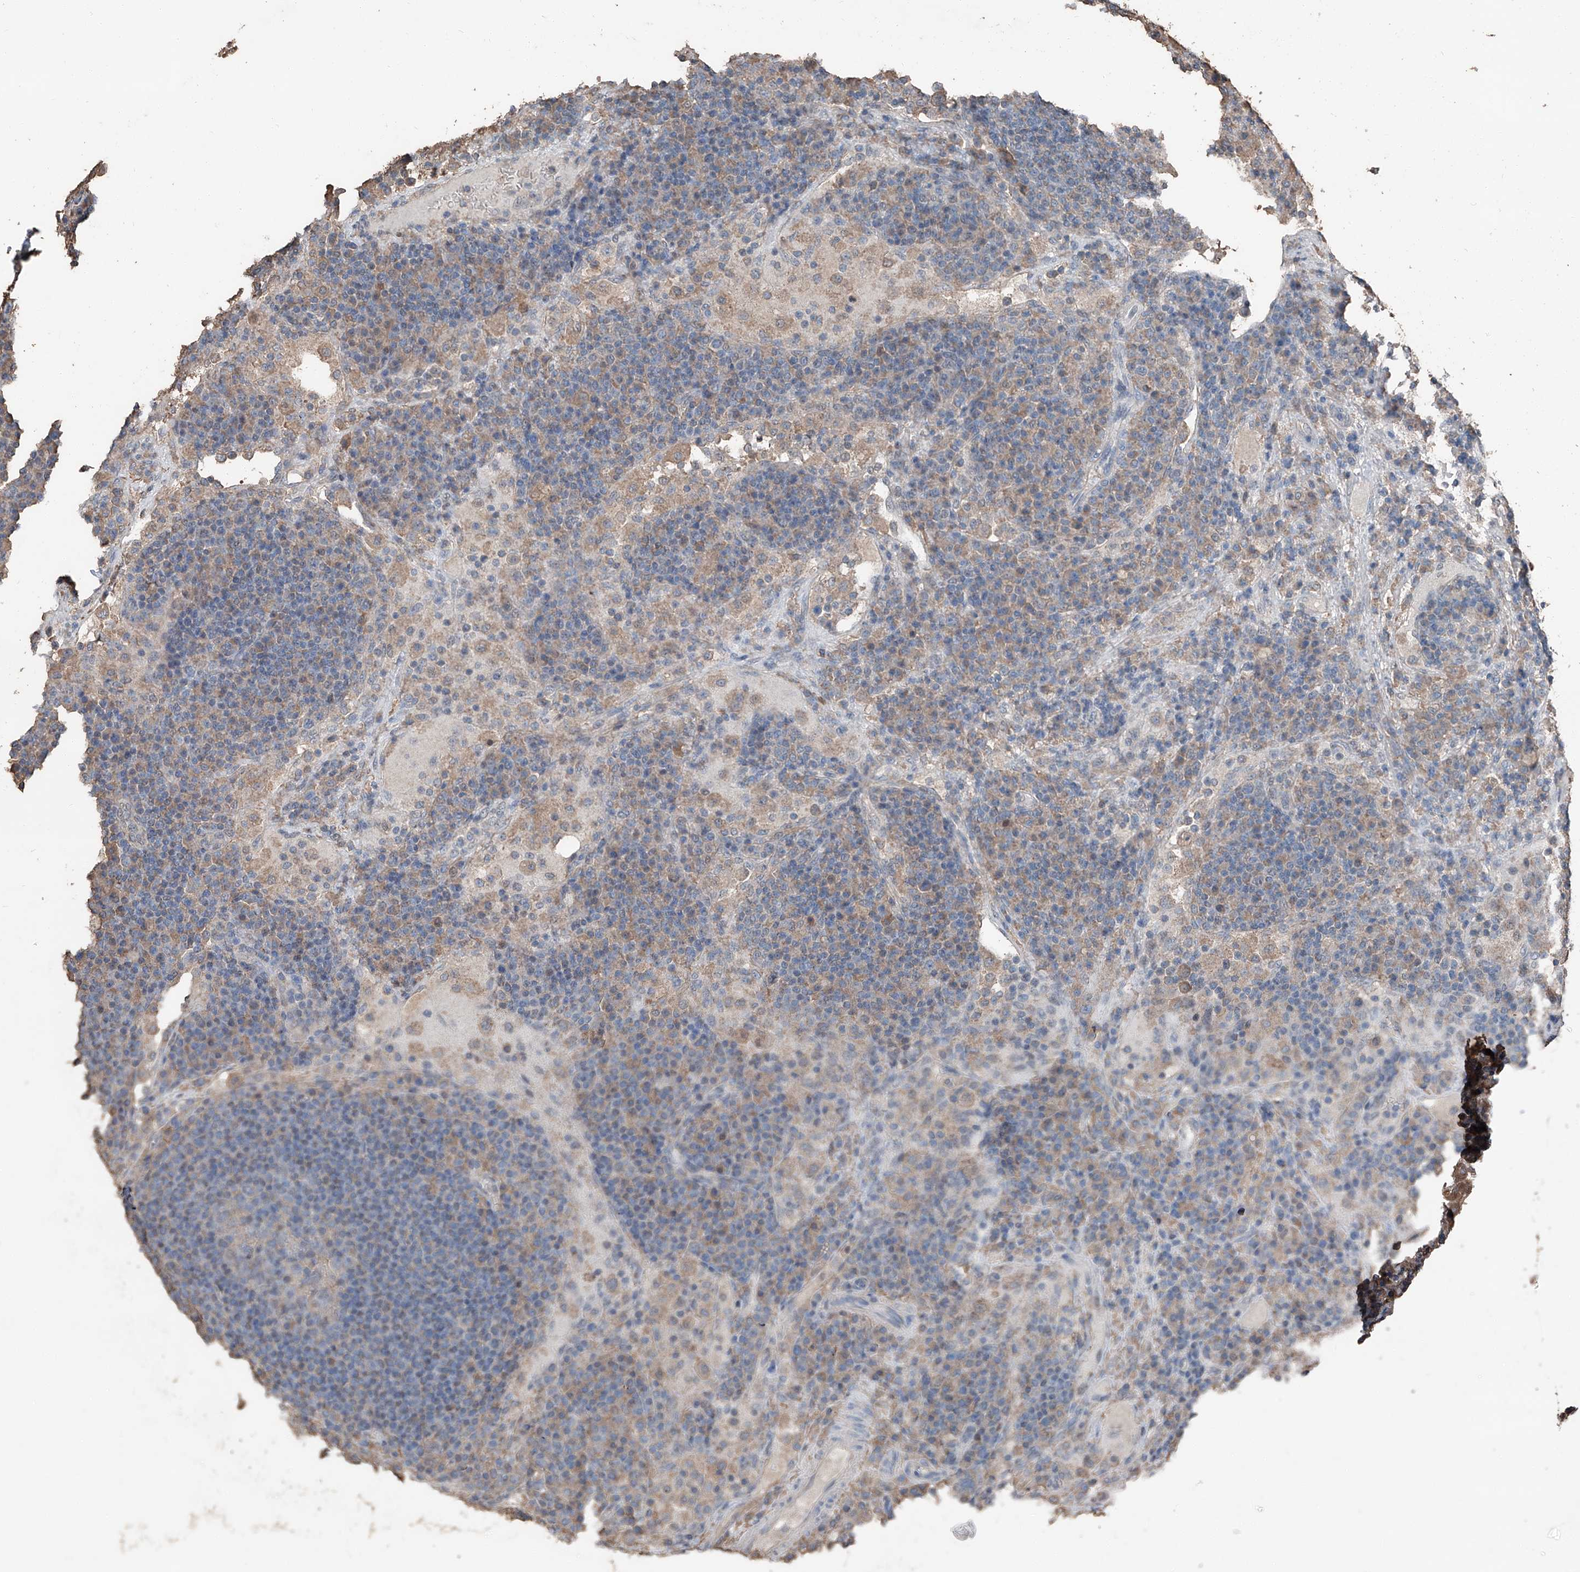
{"staining": {"intensity": "negative", "quantity": "none", "location": "none"}, "tissue": "lymph node", "cell_type": "Germinal center cells", "image_type": "normal", "snomed": [{"axis": "morphology", "description": "Normal tissue, NOS"}, {"axis": "topography", "description": "Lymph node"}], "caption": "Lymph node stained for a protein using immunohistochemistry (IHC) demonstrates no positivity germinal center cells.", "gene": "MAMLD1", "patient": {"sex": "female", "age": 53}}